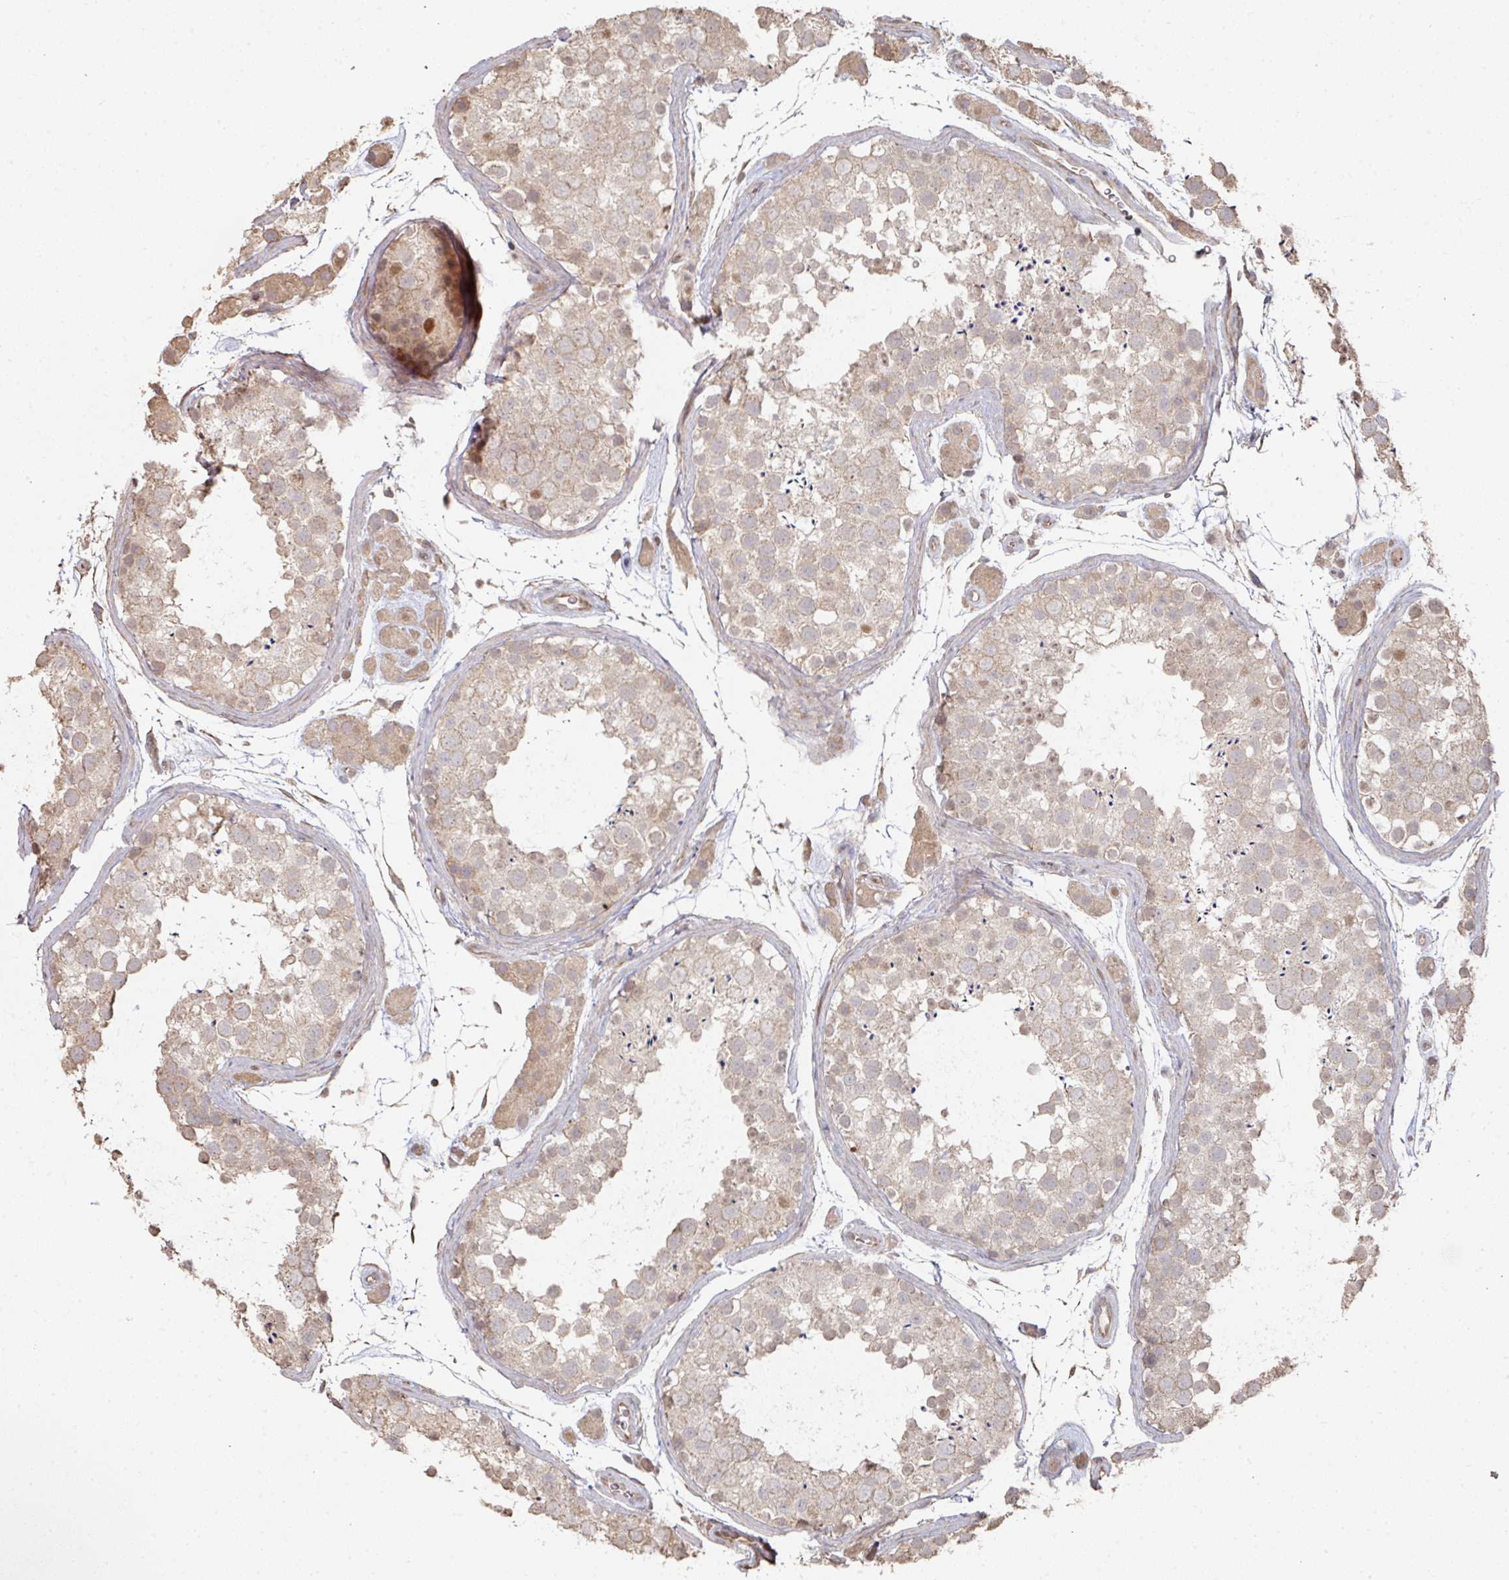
{"staining": {"intensity": "moderate", "quantity": "<25%", "location": "cytoplasmic/membranous"}, "tissue": "testis", "cell_type": "Cells in seminiferous ducts", "image_type": "normal", "snomed": [{"axis": "morphology", "description": "Normal tissue, NOS"}, {"axis": "topography", "description": "Testis"}], "caption": "Immunohistochemistry staining of normal testis, which demonstrates low levels of moderate cytoplasmic/membranous positivity in about <25% of cells in seminiferous ducts indicating moderate cytoplasmic/membranous protein positivity. The staining was performed using DAB (brown) for protein detection and nuclei were counterstained in hematoxylin (blue).", "gene": "CA7", "patient": {"sex": "male", "age": 41}}